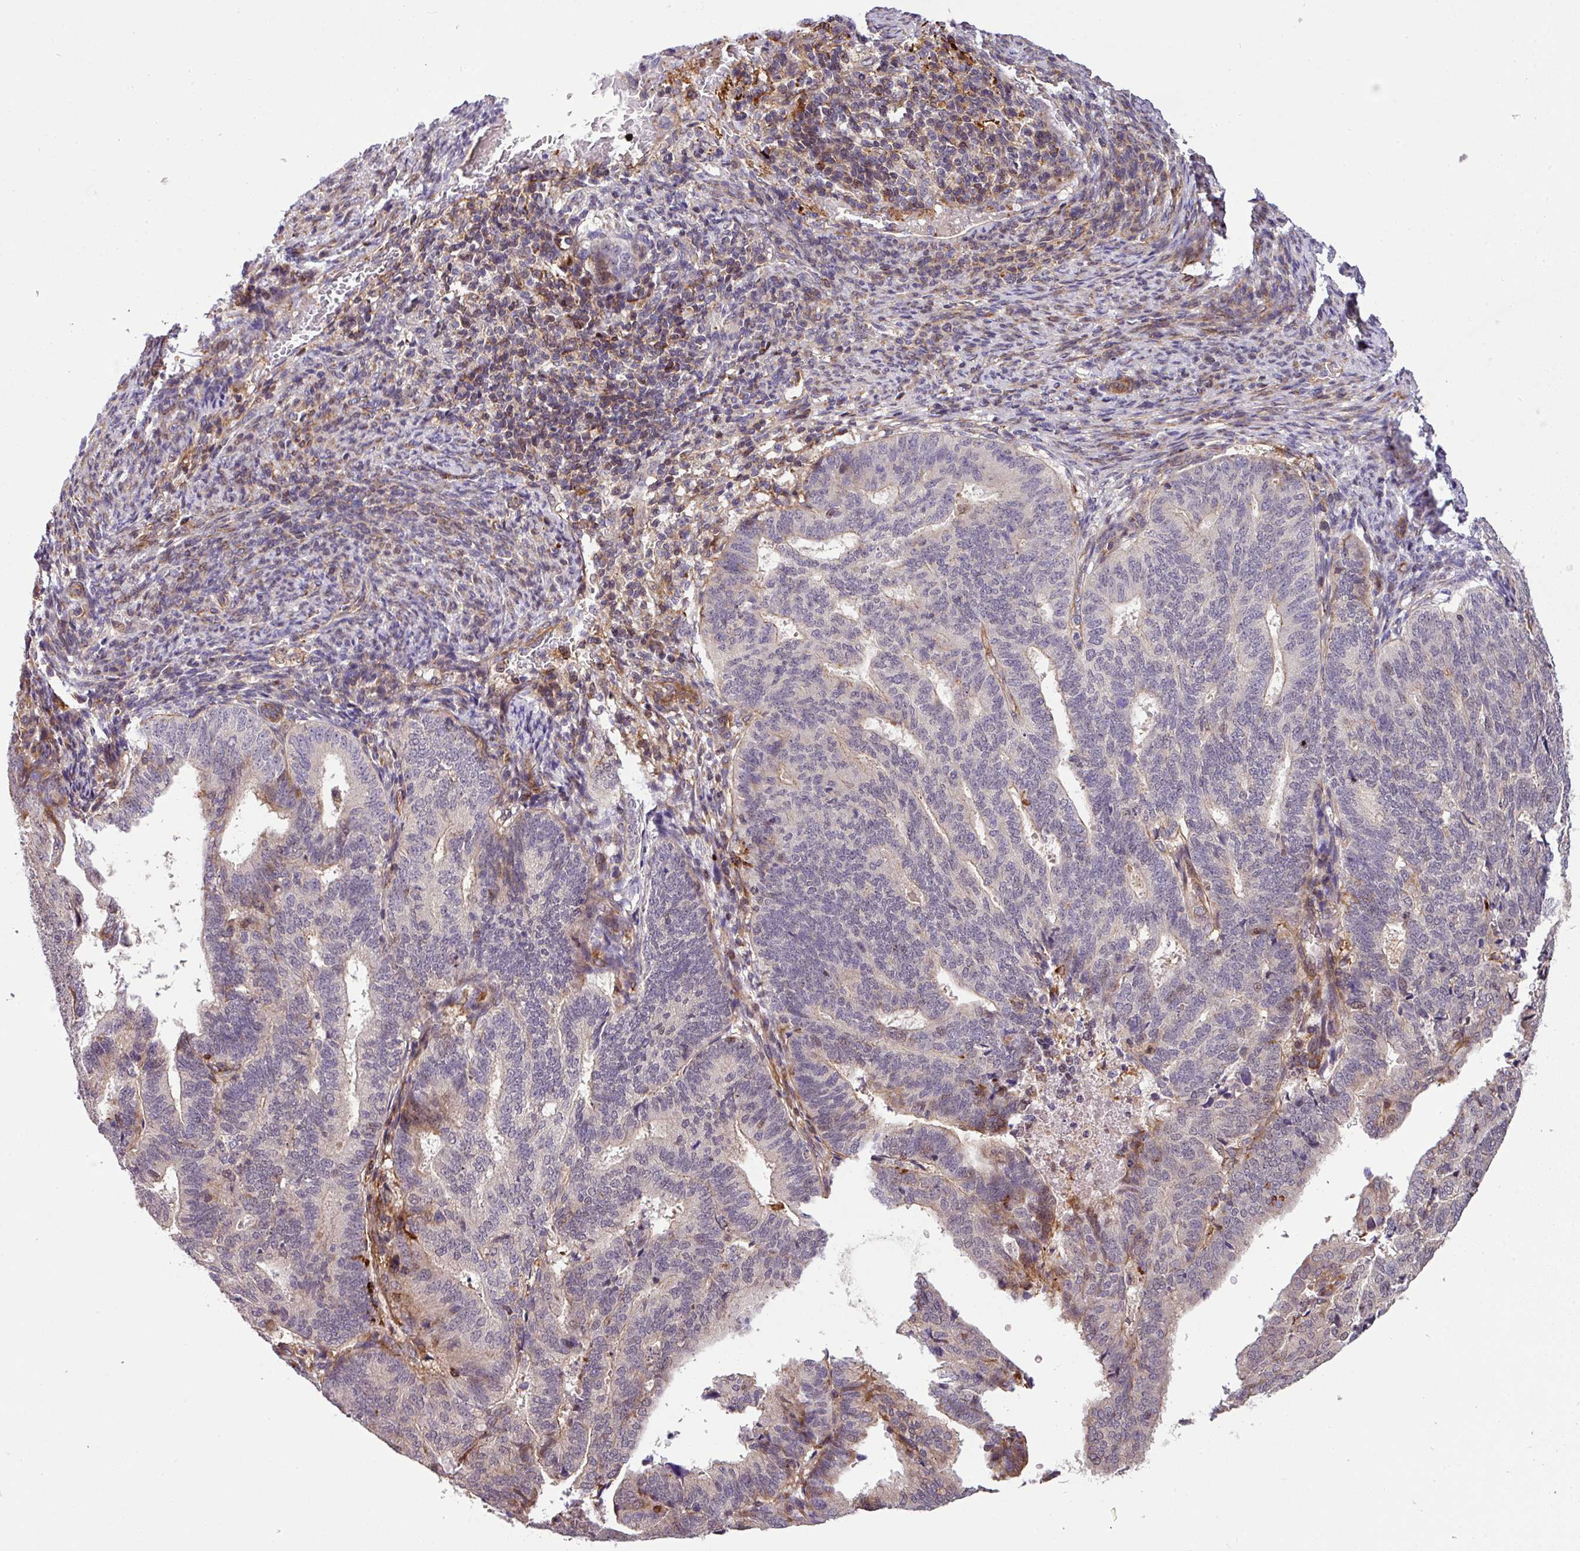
{"staining": {"intensity": "weak", "quantity": "<25%", "location": "cytoplasmic/membranous"}, "tissue": "endometrial cancer", "cell_type": "Tumor cells", "image_type": "cancer", "snomed": [{"axis": "morphology", "description": "Adenocarcinoma, NOS"}, {"axis": "topography", "description": "Endometrium"}], "caption": "High power microscopy photomicrograph of an immunohistochemistry image of endometrial adenocarcinoma, revealing no significant positivity in tumor cells. Brightfield microscopy of immunohistochemistry (IHC) stained with DAB (3,3'-diaminobenzidine) (brown) and hematoxylin (blue), captured at high magnification.", "gene": "CASS4", "patient": {"sex": "female", "age": 70}}